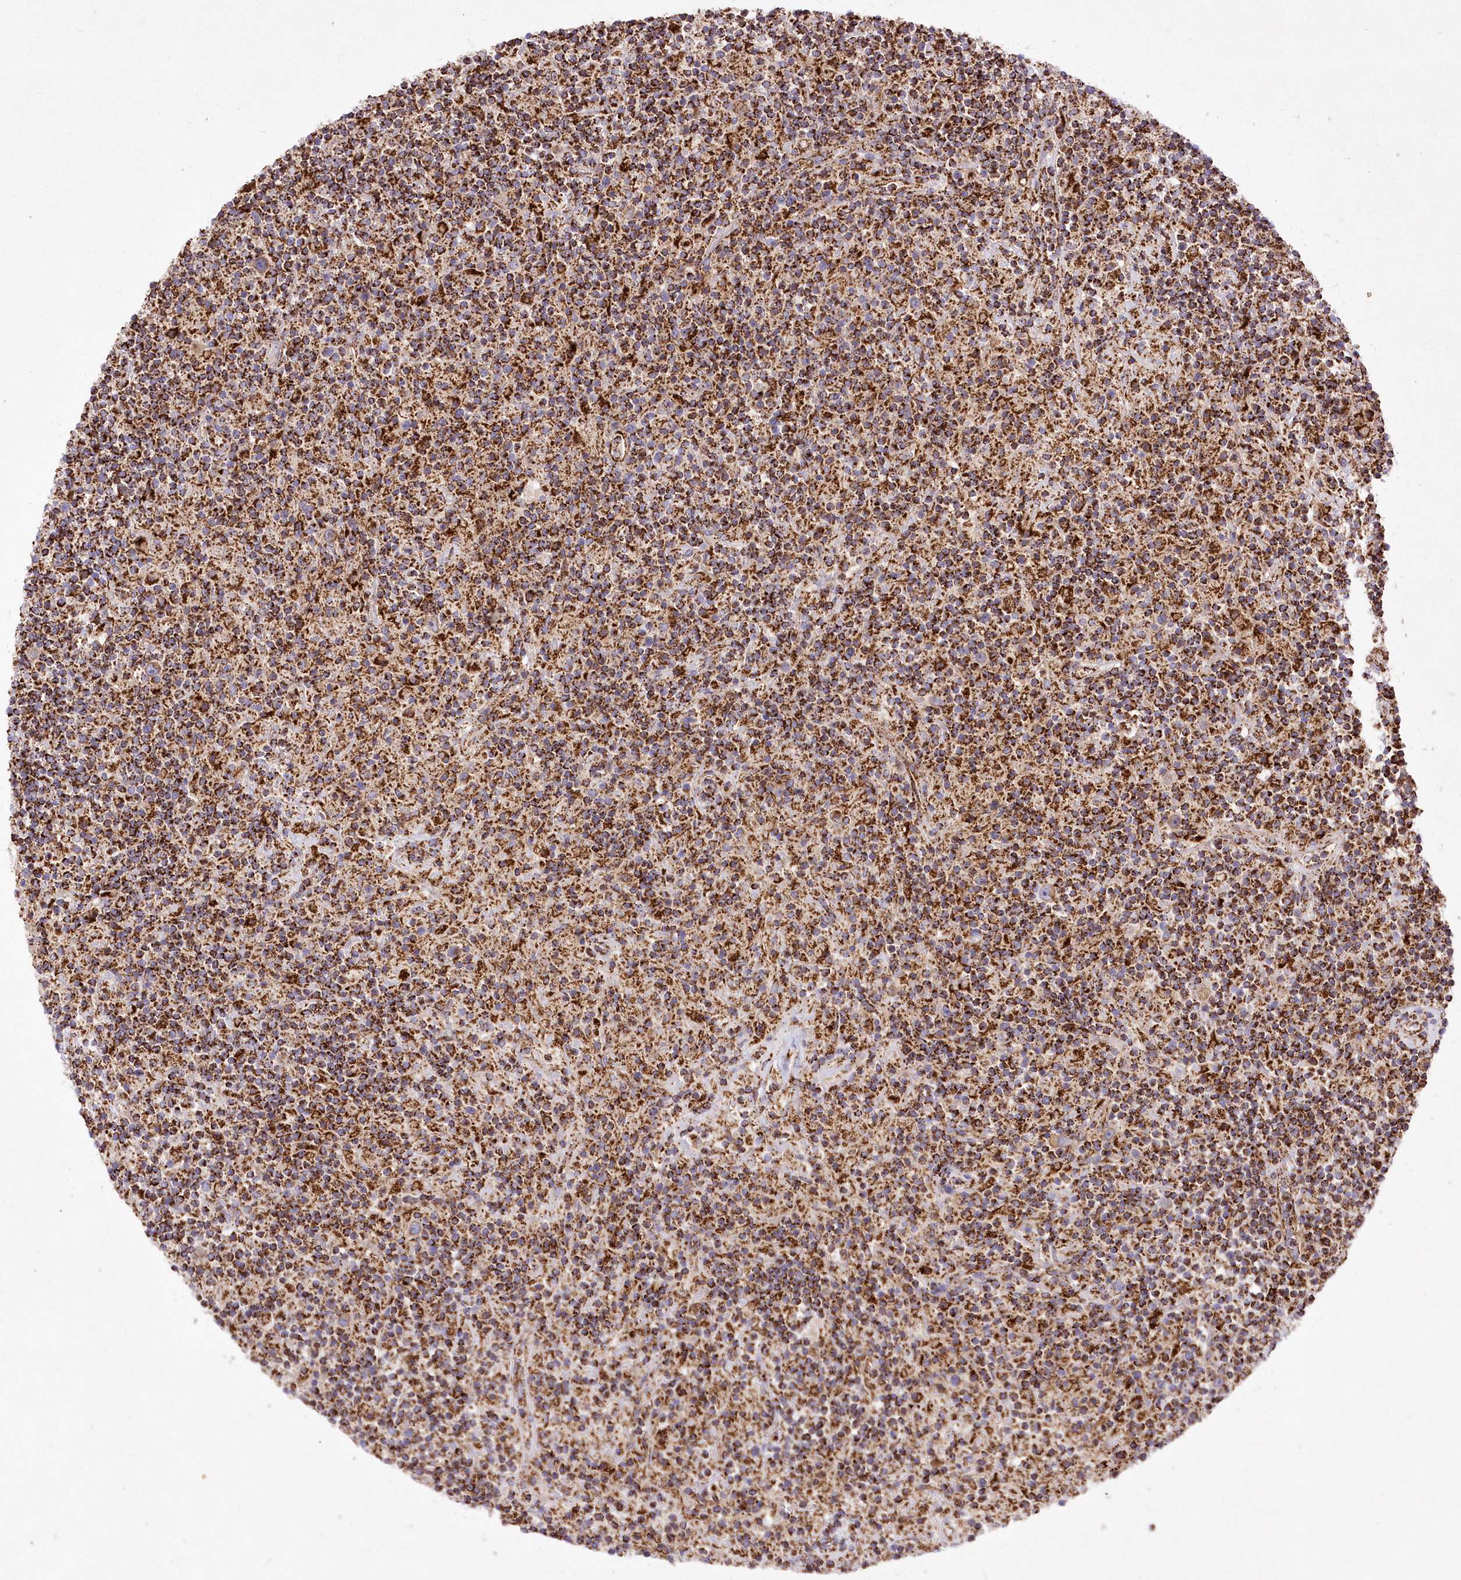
{"staining": {"intensity": "moderate", "quantity": ">75%", "location": "cytoplasmic/membranous"}, "tissue": "lymphoma", "cell_type": "Tumor cells", "image_type": "cancer", "snomed": [{"axis": "morphology", "description": "Hodgkin's disease, NOS"}, {"axis": "topography", "description": "Lymph node"}], "caption": "Protein staining of lymphoma tissue demonstrates moderate cytoplasmic/membranous positivity in approximately >75% of tumor cells.", "gene": "ASNSD1", "patient": {"sex": "male", "age": 70}}